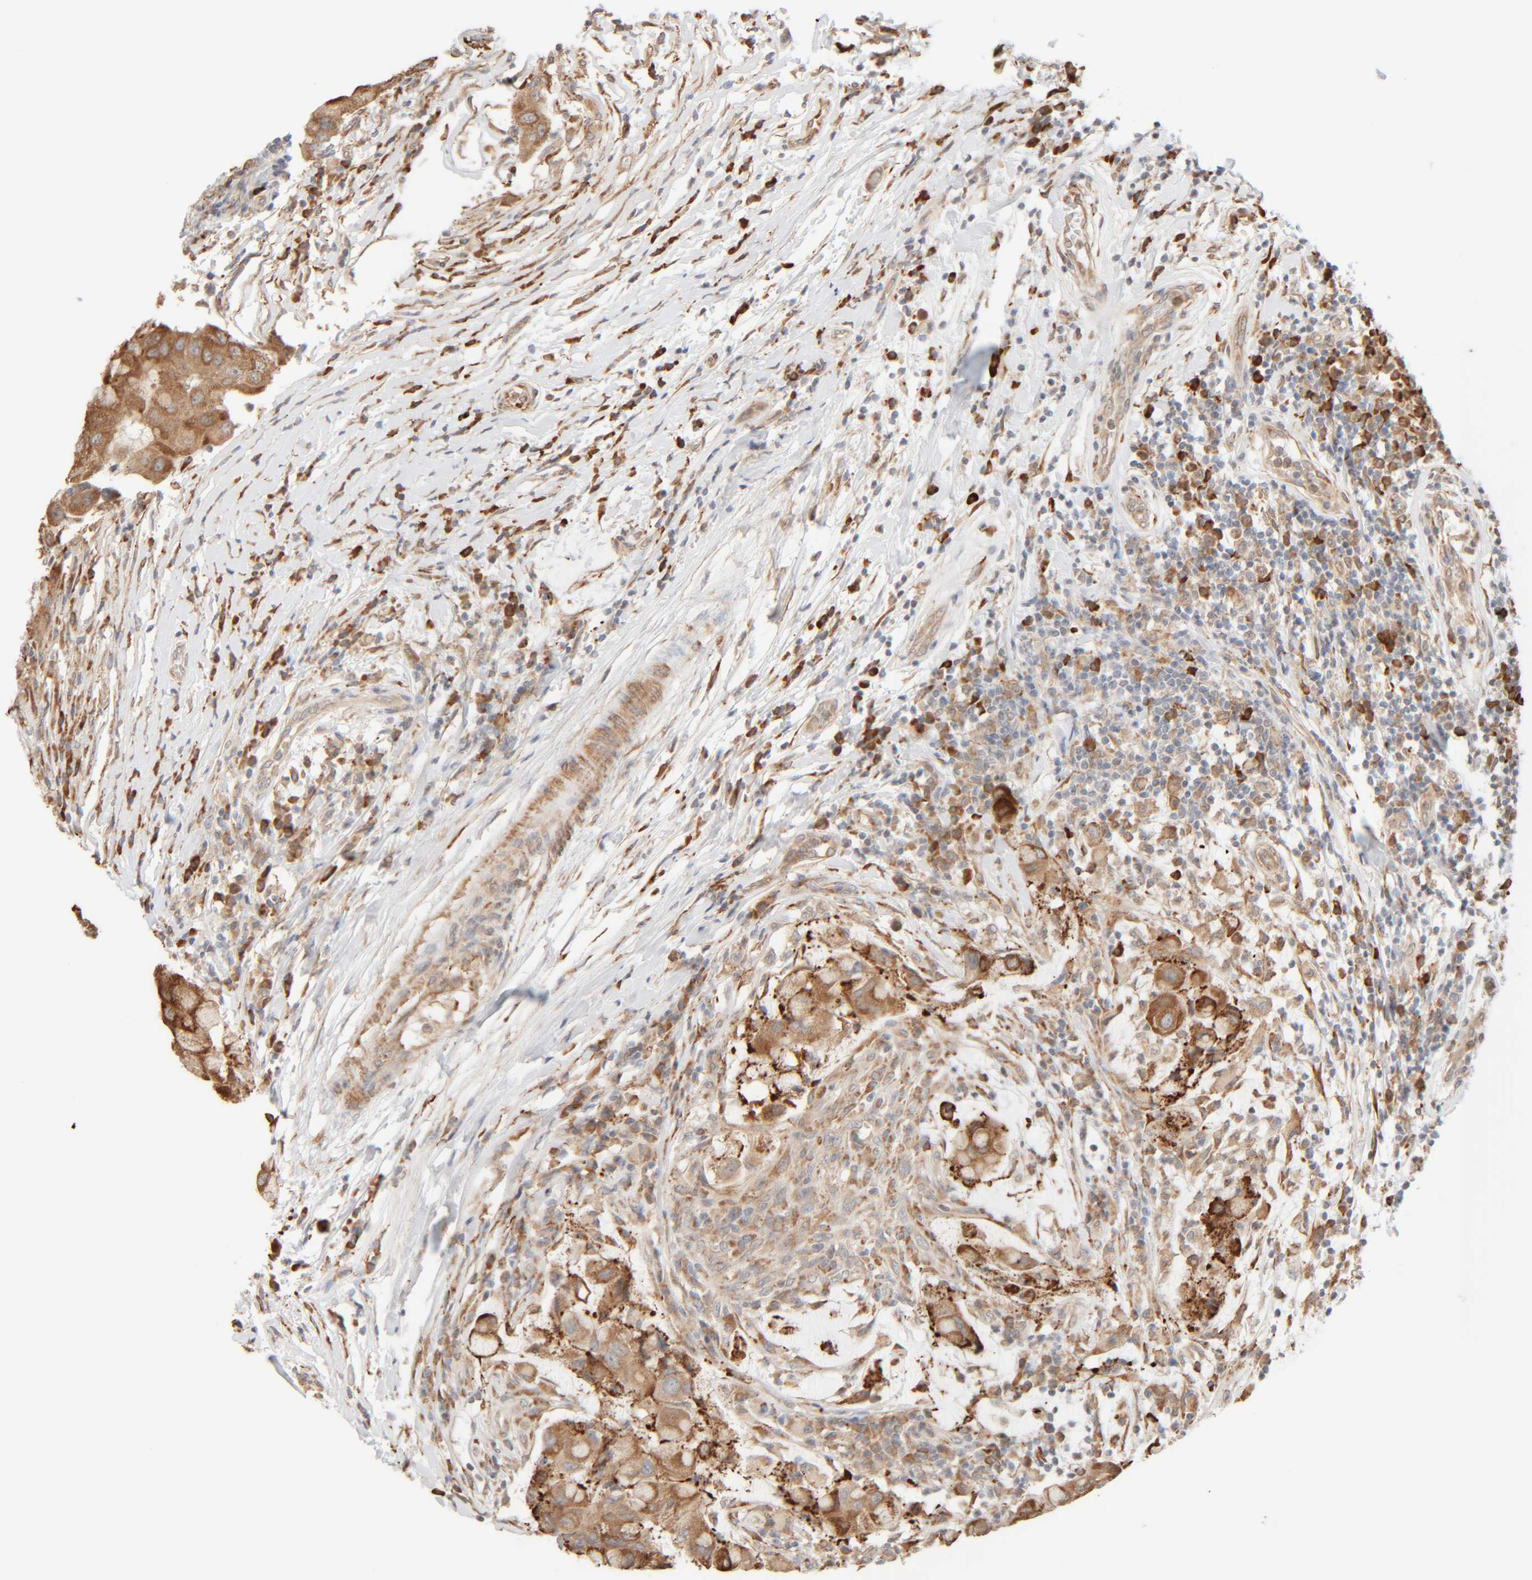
{"staining": {"intensity": "moderate", "quantity": ">75%", "location": "cytoplasmic/membranous"}, "tissue": "breast cancer", "cell_type": "Tumor cells", "image_type": "cancer", "snomed": [{"axis": "morphology", "description": "Duct carcinoma"}, {"axis": "topography", "description": "Breast"}], "caption": "Moderate cytoplasmic/membranous positivity for a protein is present in about >75% of tumor cells of breast cancer (intraductal carcinoma) using immunohistochemistry.", "gene": "INTS1", "patient": {"sex": "female", "age": 27}}